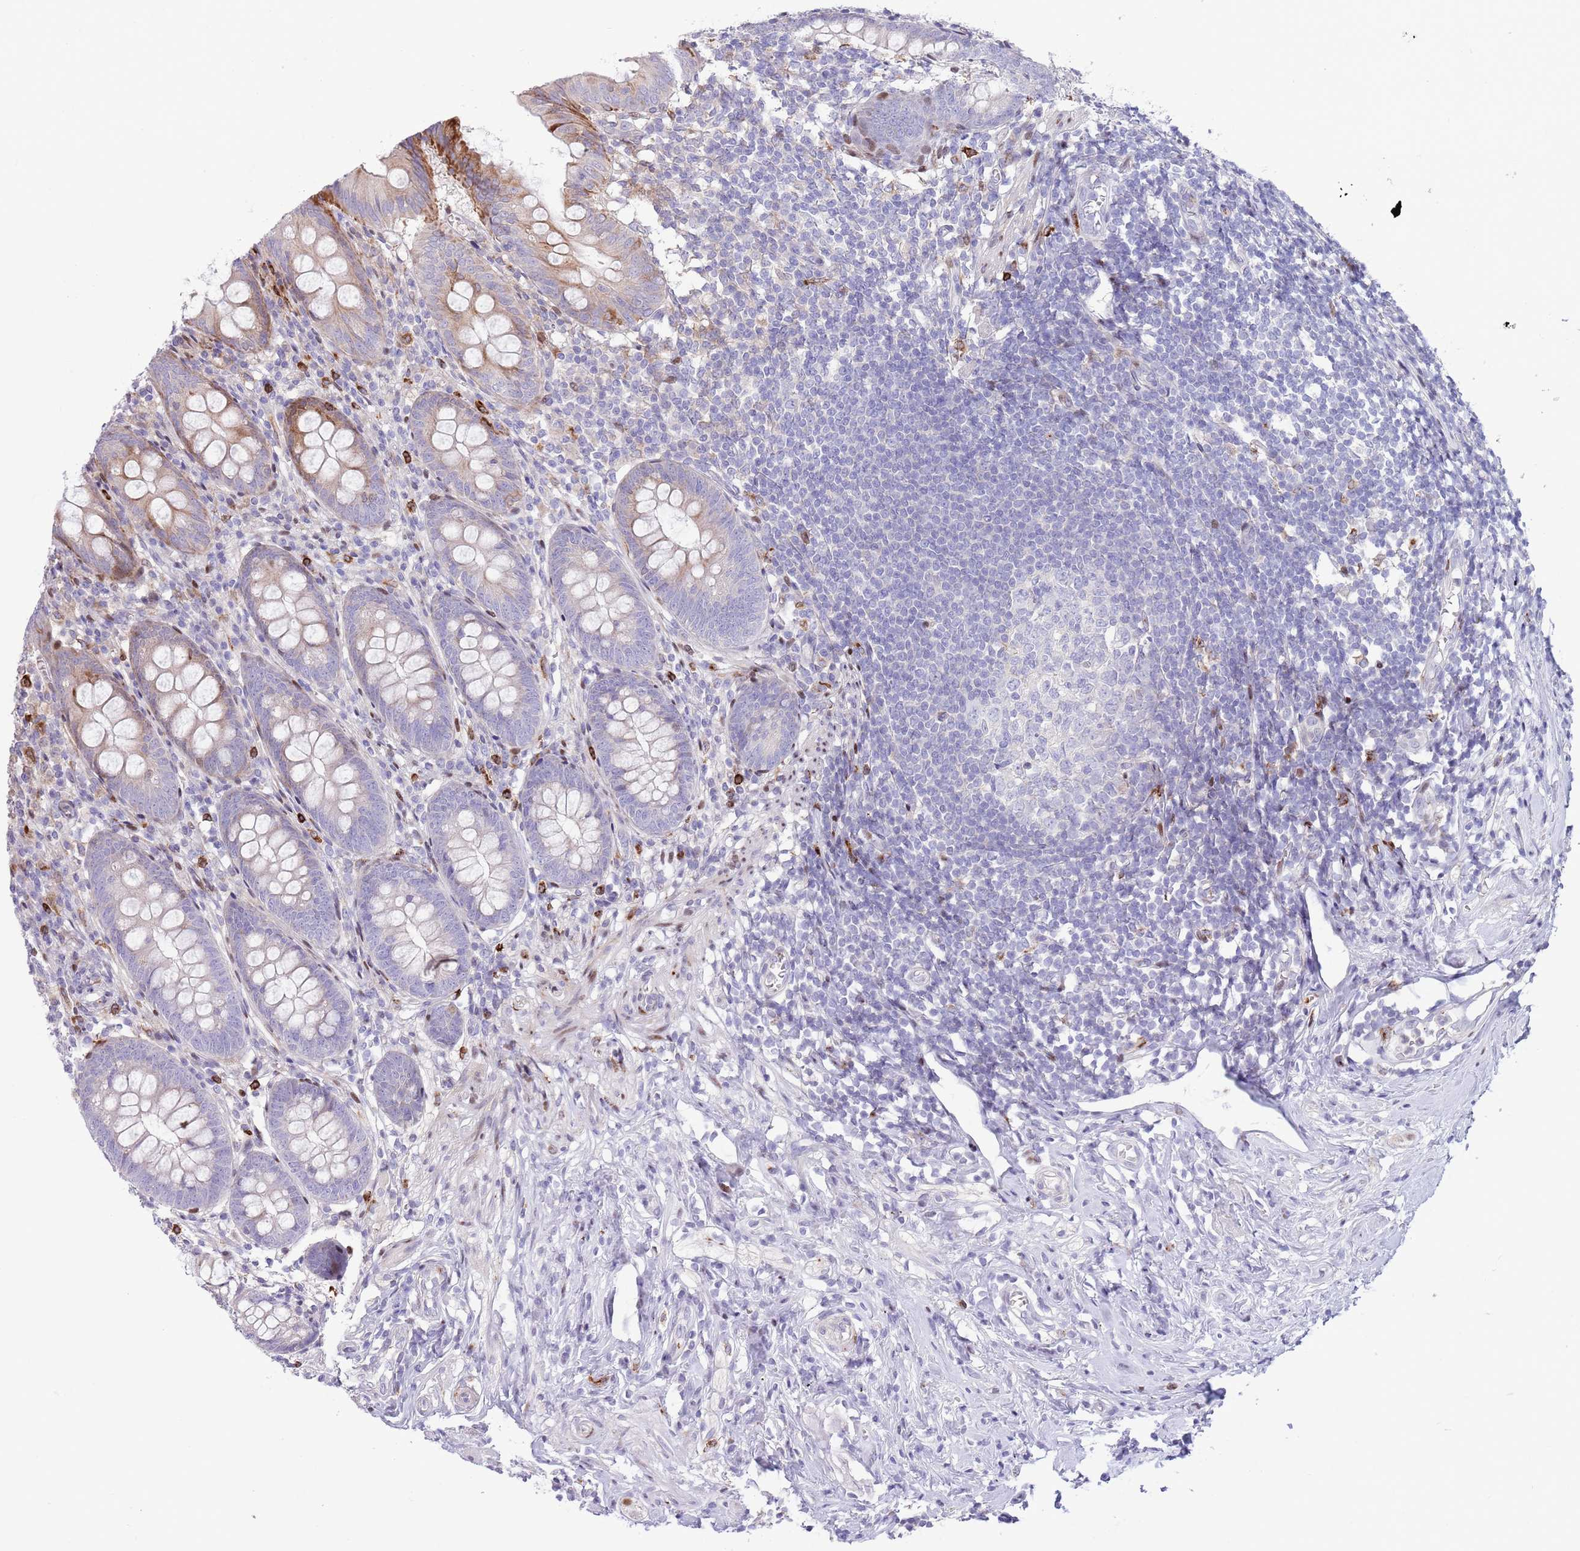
{"staining": {"intensity": "moderate", "quantity": "<25%", "location": "cytoplasmic/membranous"}, "tissue": "appendix", "cell_type": "Glandular cells", "image_type": "normal", "snomed": [{"axis": "morphology", "description": "Normal tissue, NOS"}, {"axis": "topography", "description": "Appendix"}], "caption": "Immunohistochemistry micrograph of unremarkable appendix: appendix stained using immunohistochemistry exhibits low levels of moderate protein expression localized specifically in the cytoplasmic/membranous of glandular cells, appearing as a cytoplasmic/membranous brown color.", "gene": "ANO8", "patient": {"sex": "female", "age": 51}}